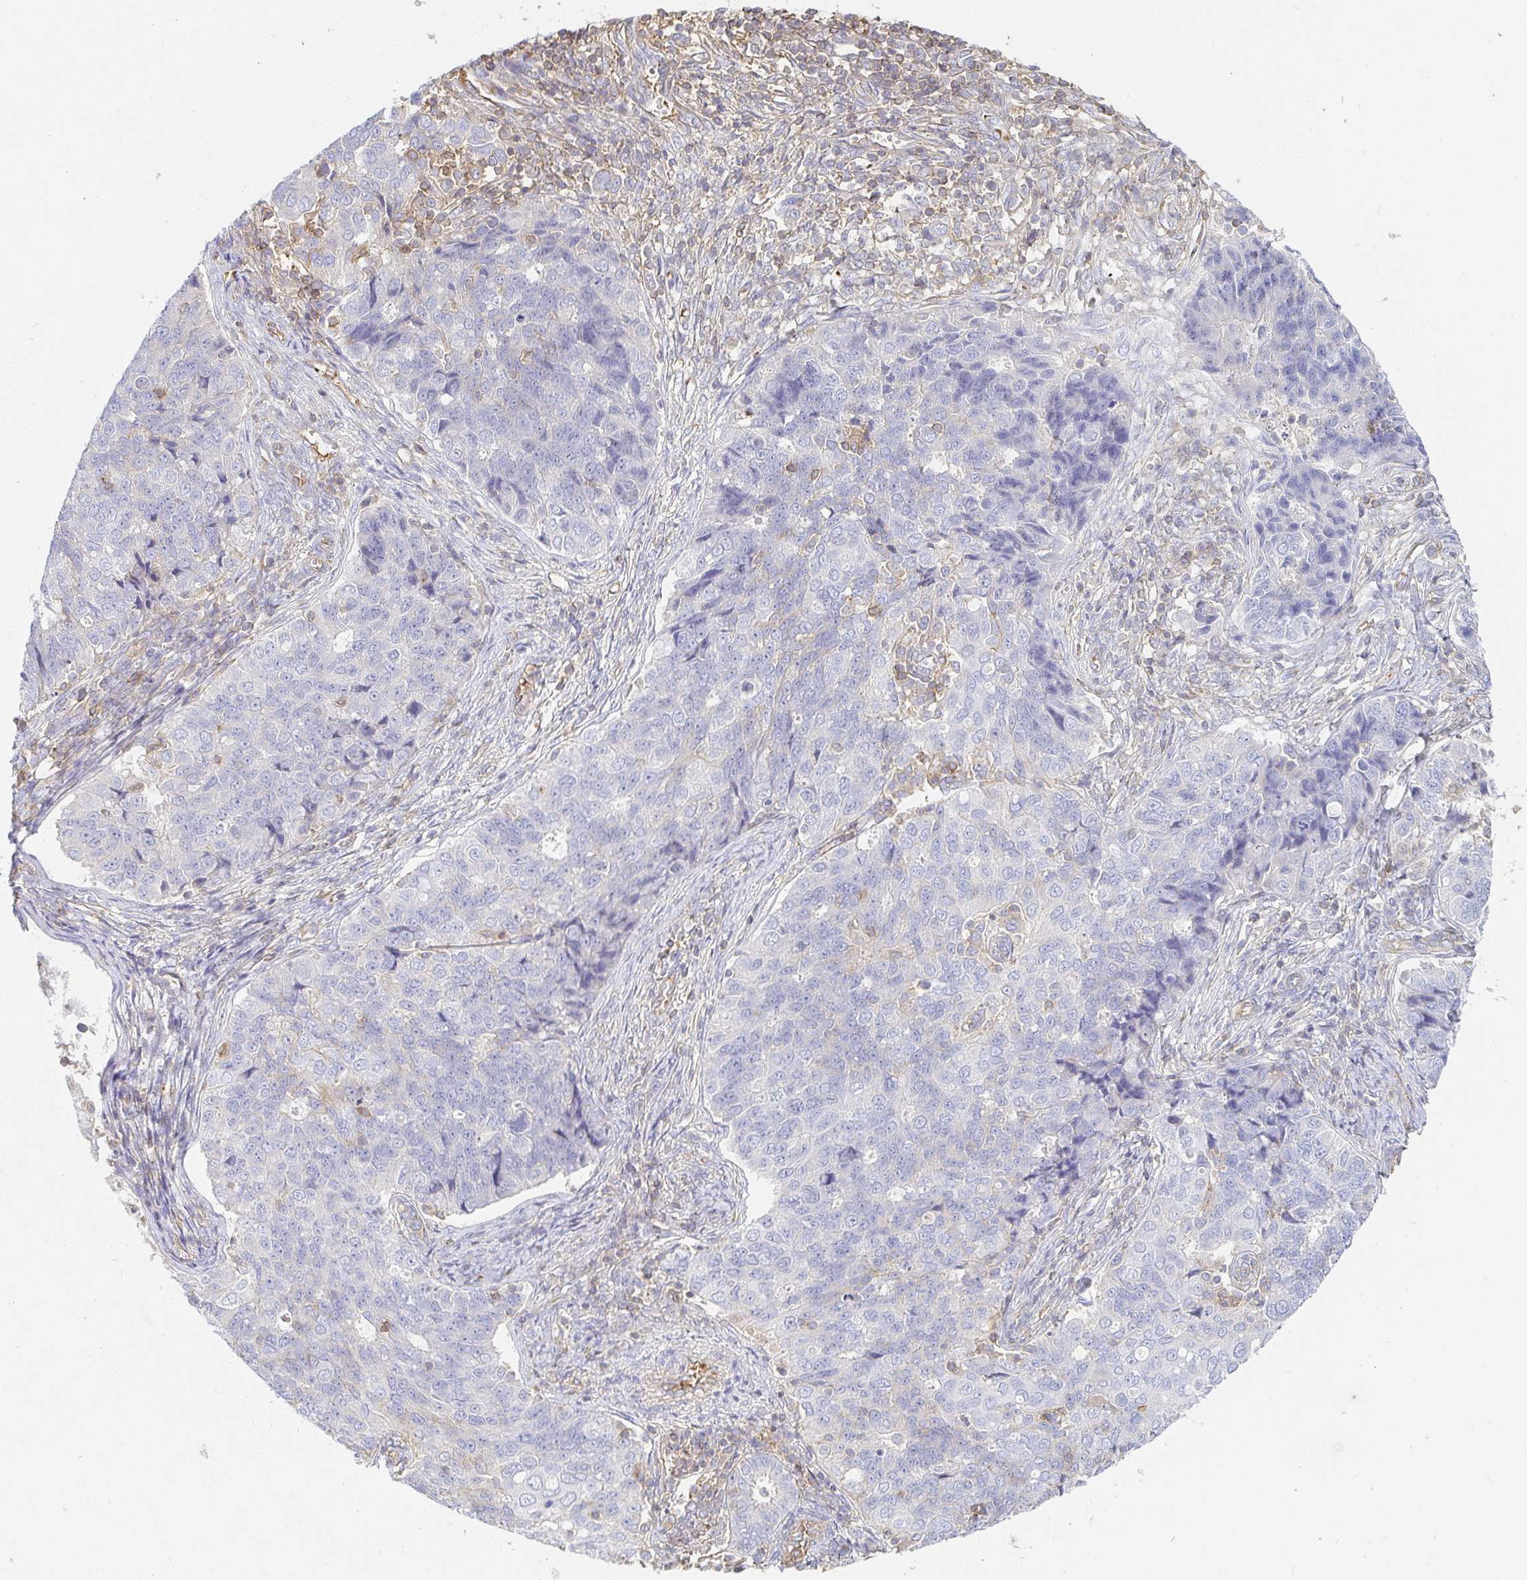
{"staining": {"intensity": "negative", "quantity": "none", "location": "none"}, "tissue": "endometrial cancer", "cell_type": "Tumor cells", "image_type": "cancer", "snomed": [{"axis": "morphology", "description": "Adenocarcinoma, NOS"}, {"axis": "topography", "description": "Endometrium"}], "caption": "Endometrial cancer (adenocarcinoma) stained for a protein using IHC shows no positivity tumor cells.", "gene": "TSPAN19", "patient": {"sex": "female", "age": 43}}